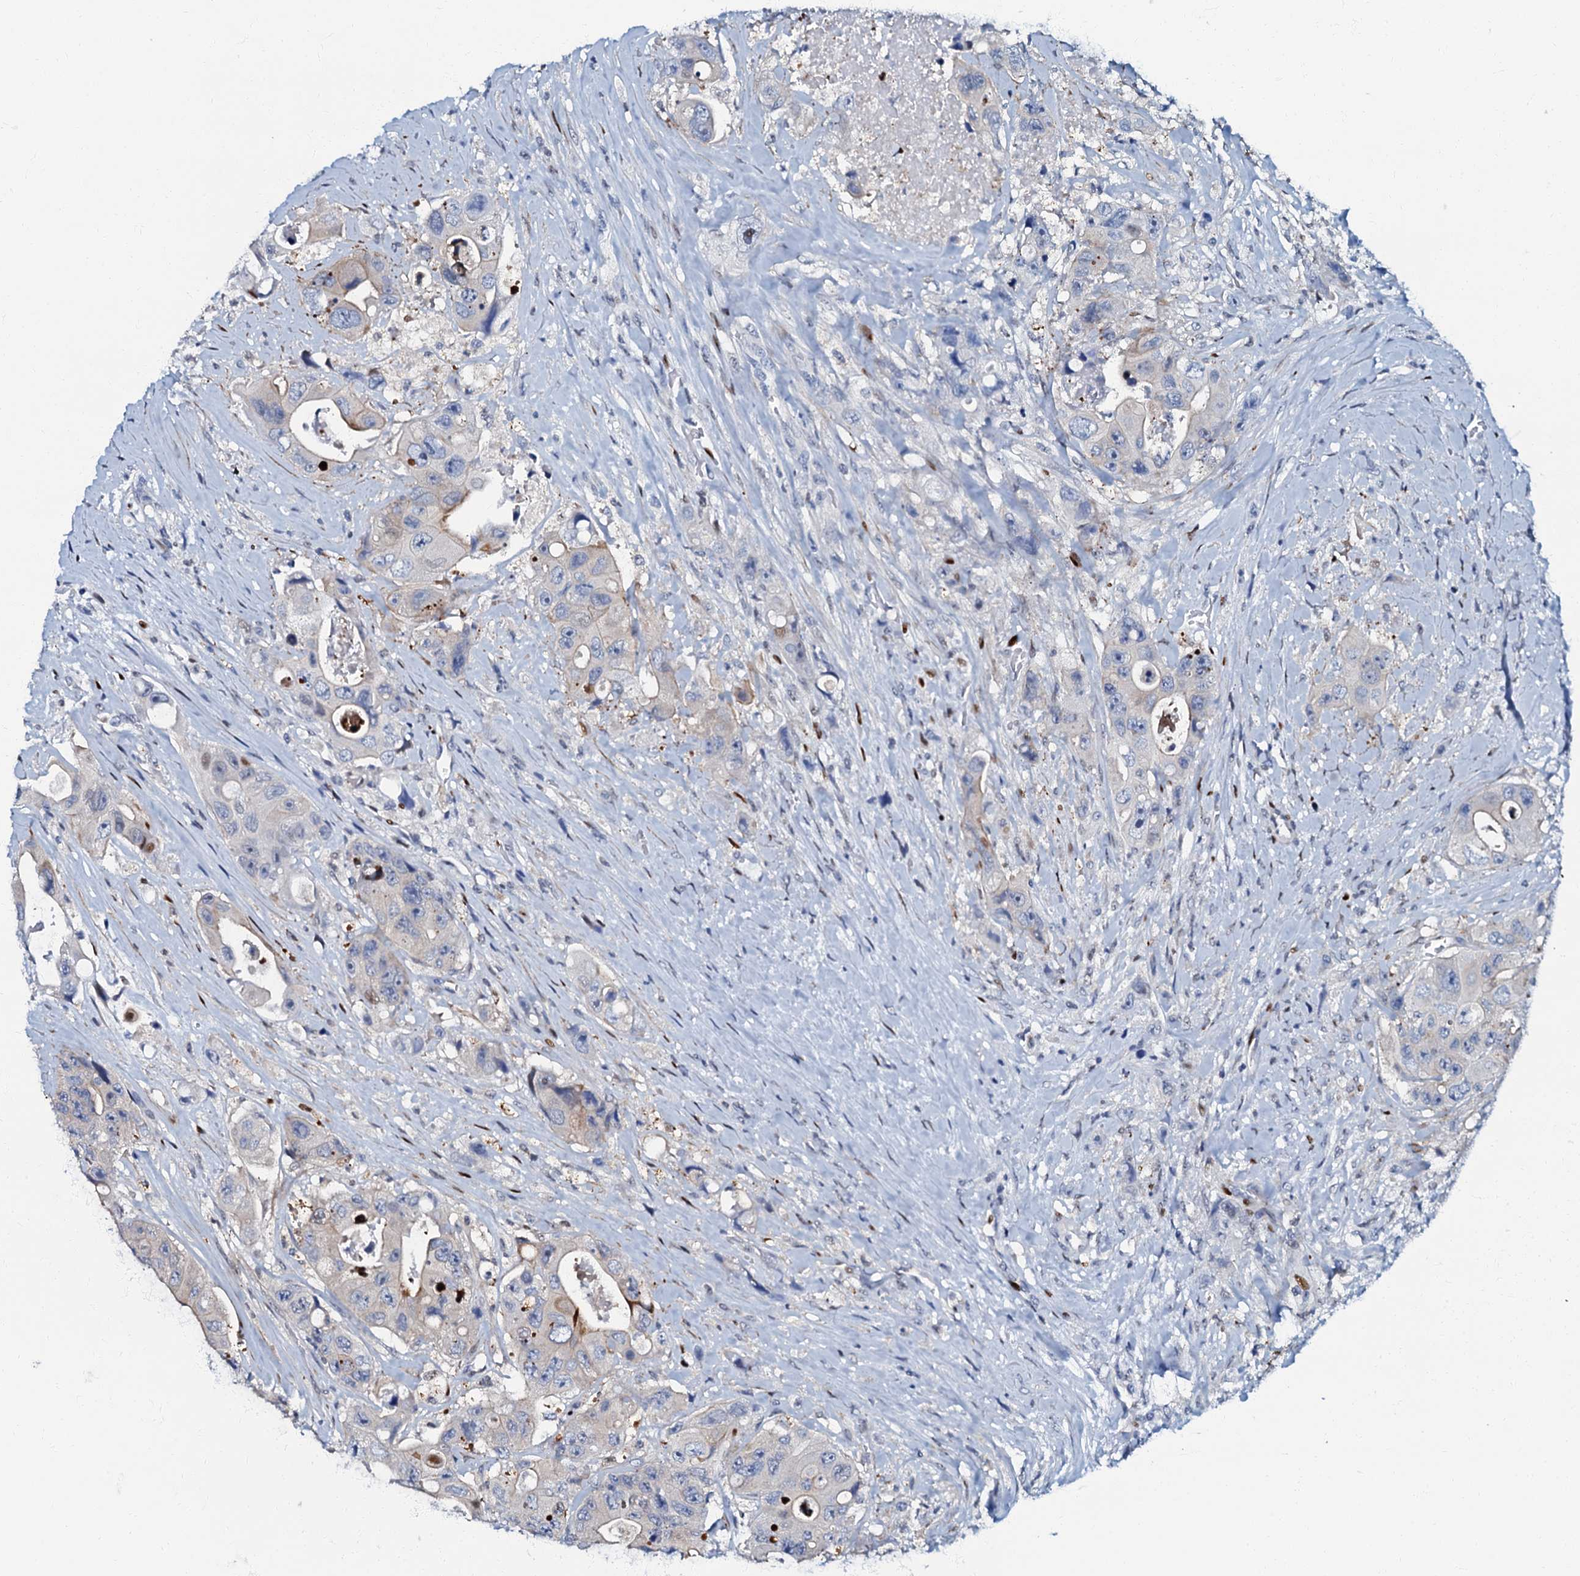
{"staining": {"intensity": "weak", "quantity": "<25%", "location": "cytoplasmic/membranous"}, "tissue": "colorectal cancer", "cell_type": "Tumor cells", "image_type": "cancer", "snomed": [{"axis": "morphology", "description": "Adenocarcinoma, NOS"}, {"axis": "topography", "description": "Colon"}], "caption": "Protein analysis of adenocarcinoma (colorectal) exhibits no significant positivity in tumor cells. Nuclei are stained in blue.", "gene": "MFSD5", "patient": {"sex": "female", "age": 46}}